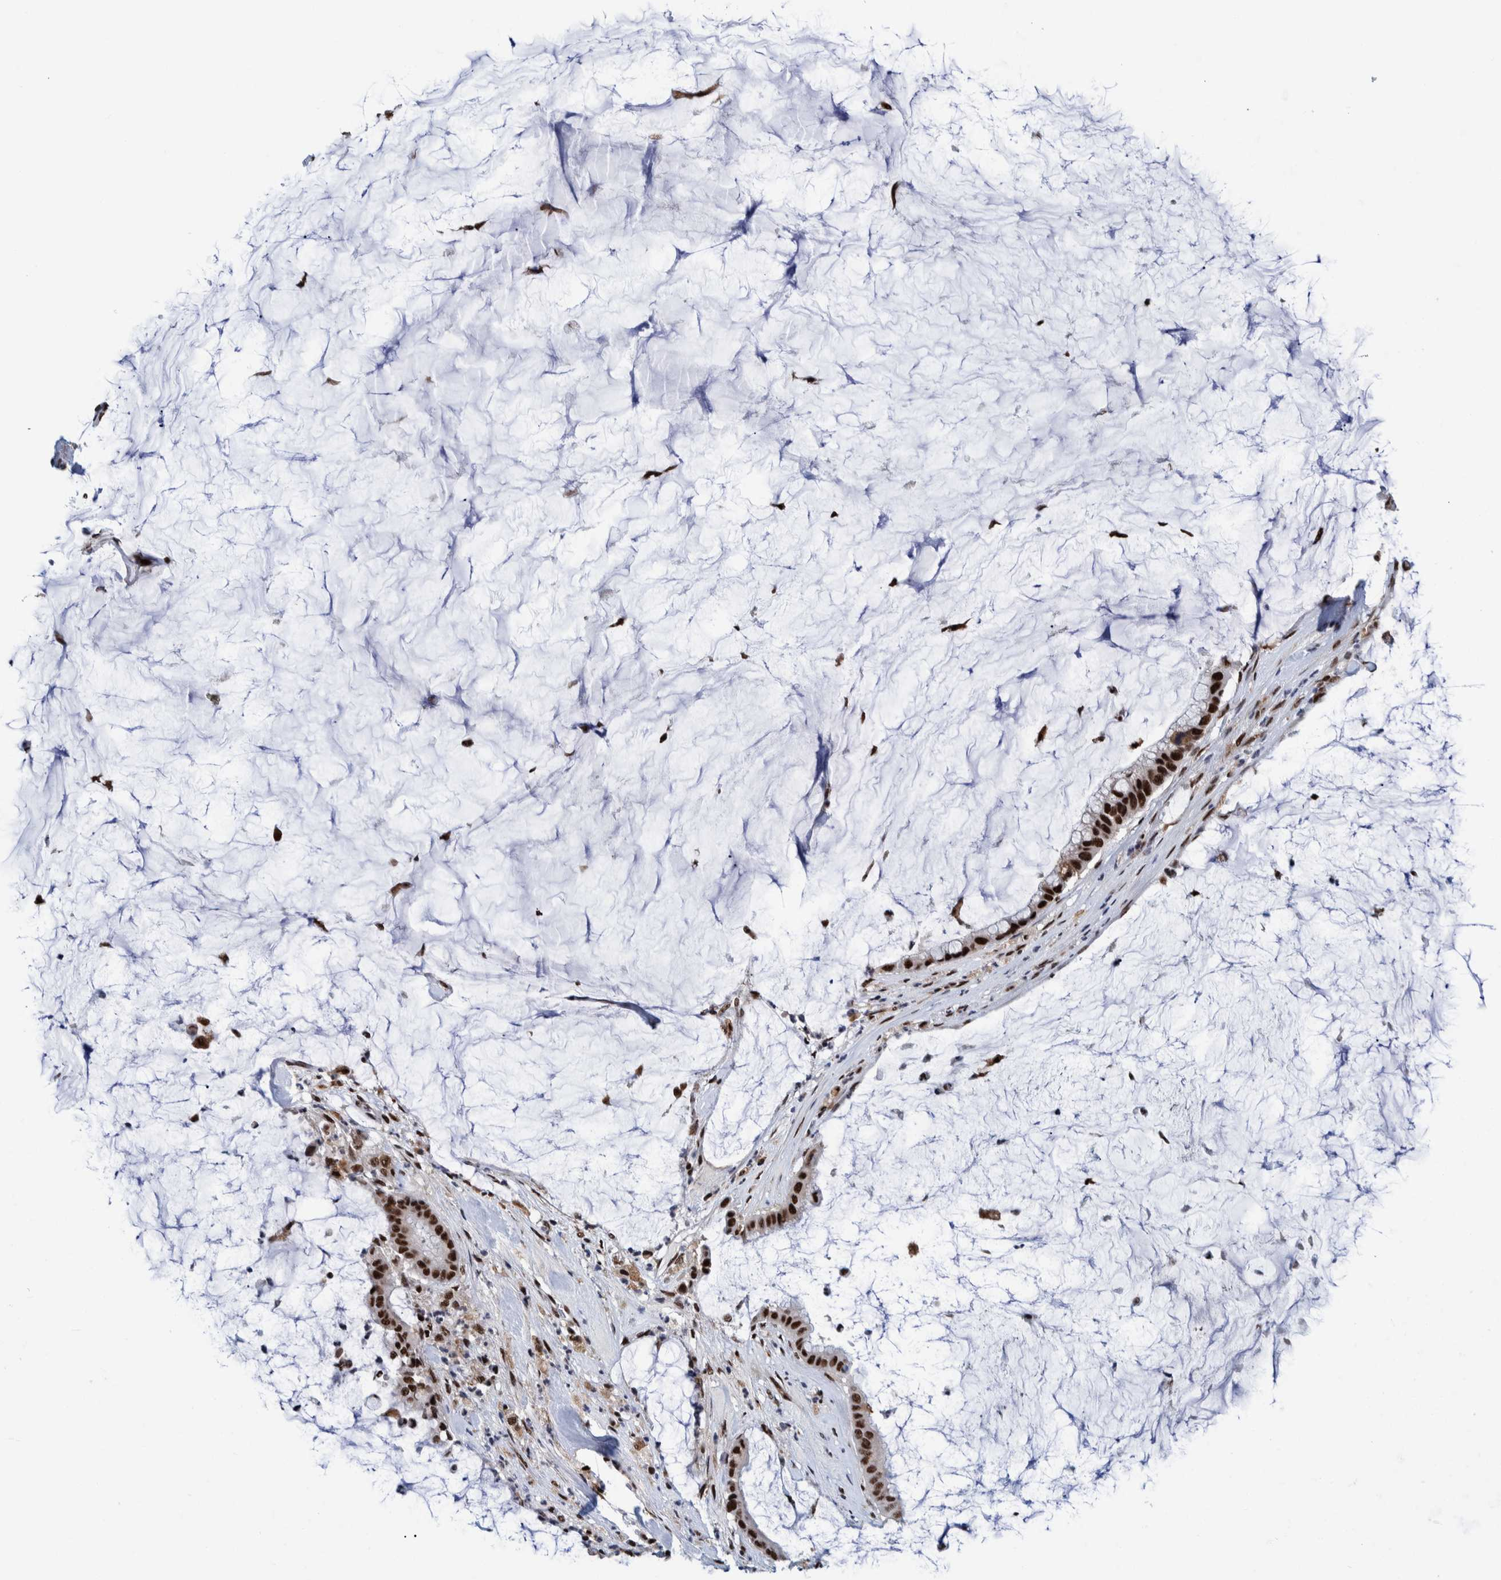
{"staining": {"intensity": "strong", "quantity": ">75%", "location": "nuclear"}, "tissue": "pancreatic cancer", "cell_type": "Tumor cells", "image_type": "cancer", "snomed": [{"axis": "morphology", "description": "Adenocarcinoma, NOS"}, {"axis": "topography", "description": "Pancreas"}], "caption": "This micrograph demonstrates immunohistochemistry staining of human pancreatic cancer (adenocarcinoma), with high strong nuclear staining in approximately >75% of tumor cells.", "gene": "EFTUD2", "patient": {"sex": "male", "age": 41}}